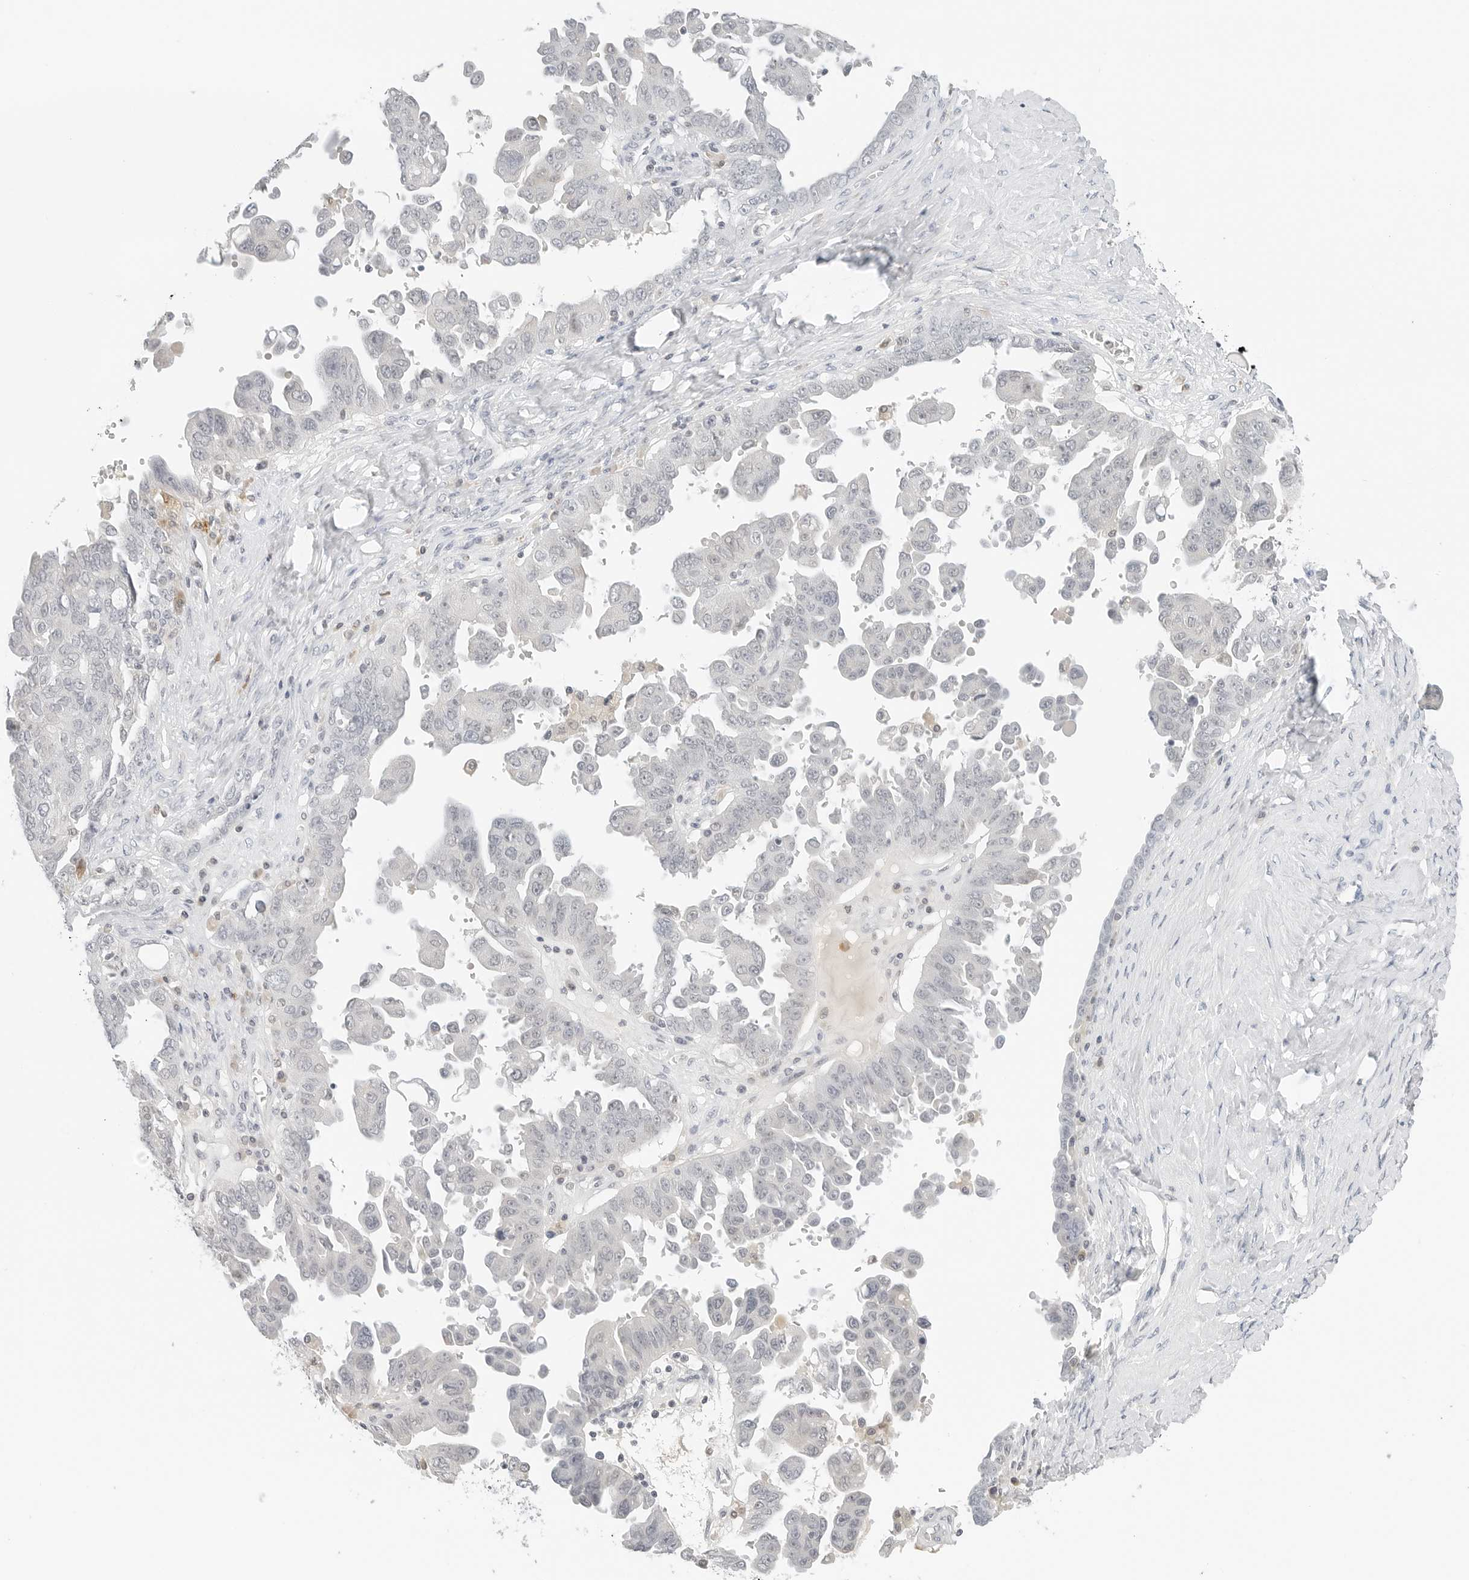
{"staining": {"intensity": "negative", "quantity": "none", "location": "none"}, "tissue": "ovarian cancer", "cell_type": "Tumor cells", "image_type": "cancer", "snomed": [{"axis": "morphology", "description": "Carcinoma, endometroid"}, {"axis": "topography", "description": "Ovary"}], "caption": "The IHC image has no significant expression in tumor cells of ovarian cancer (endometroid carcinoma) tissue.", "gene": "NEO1", "patient": {"sex": "female", "age": 62}}